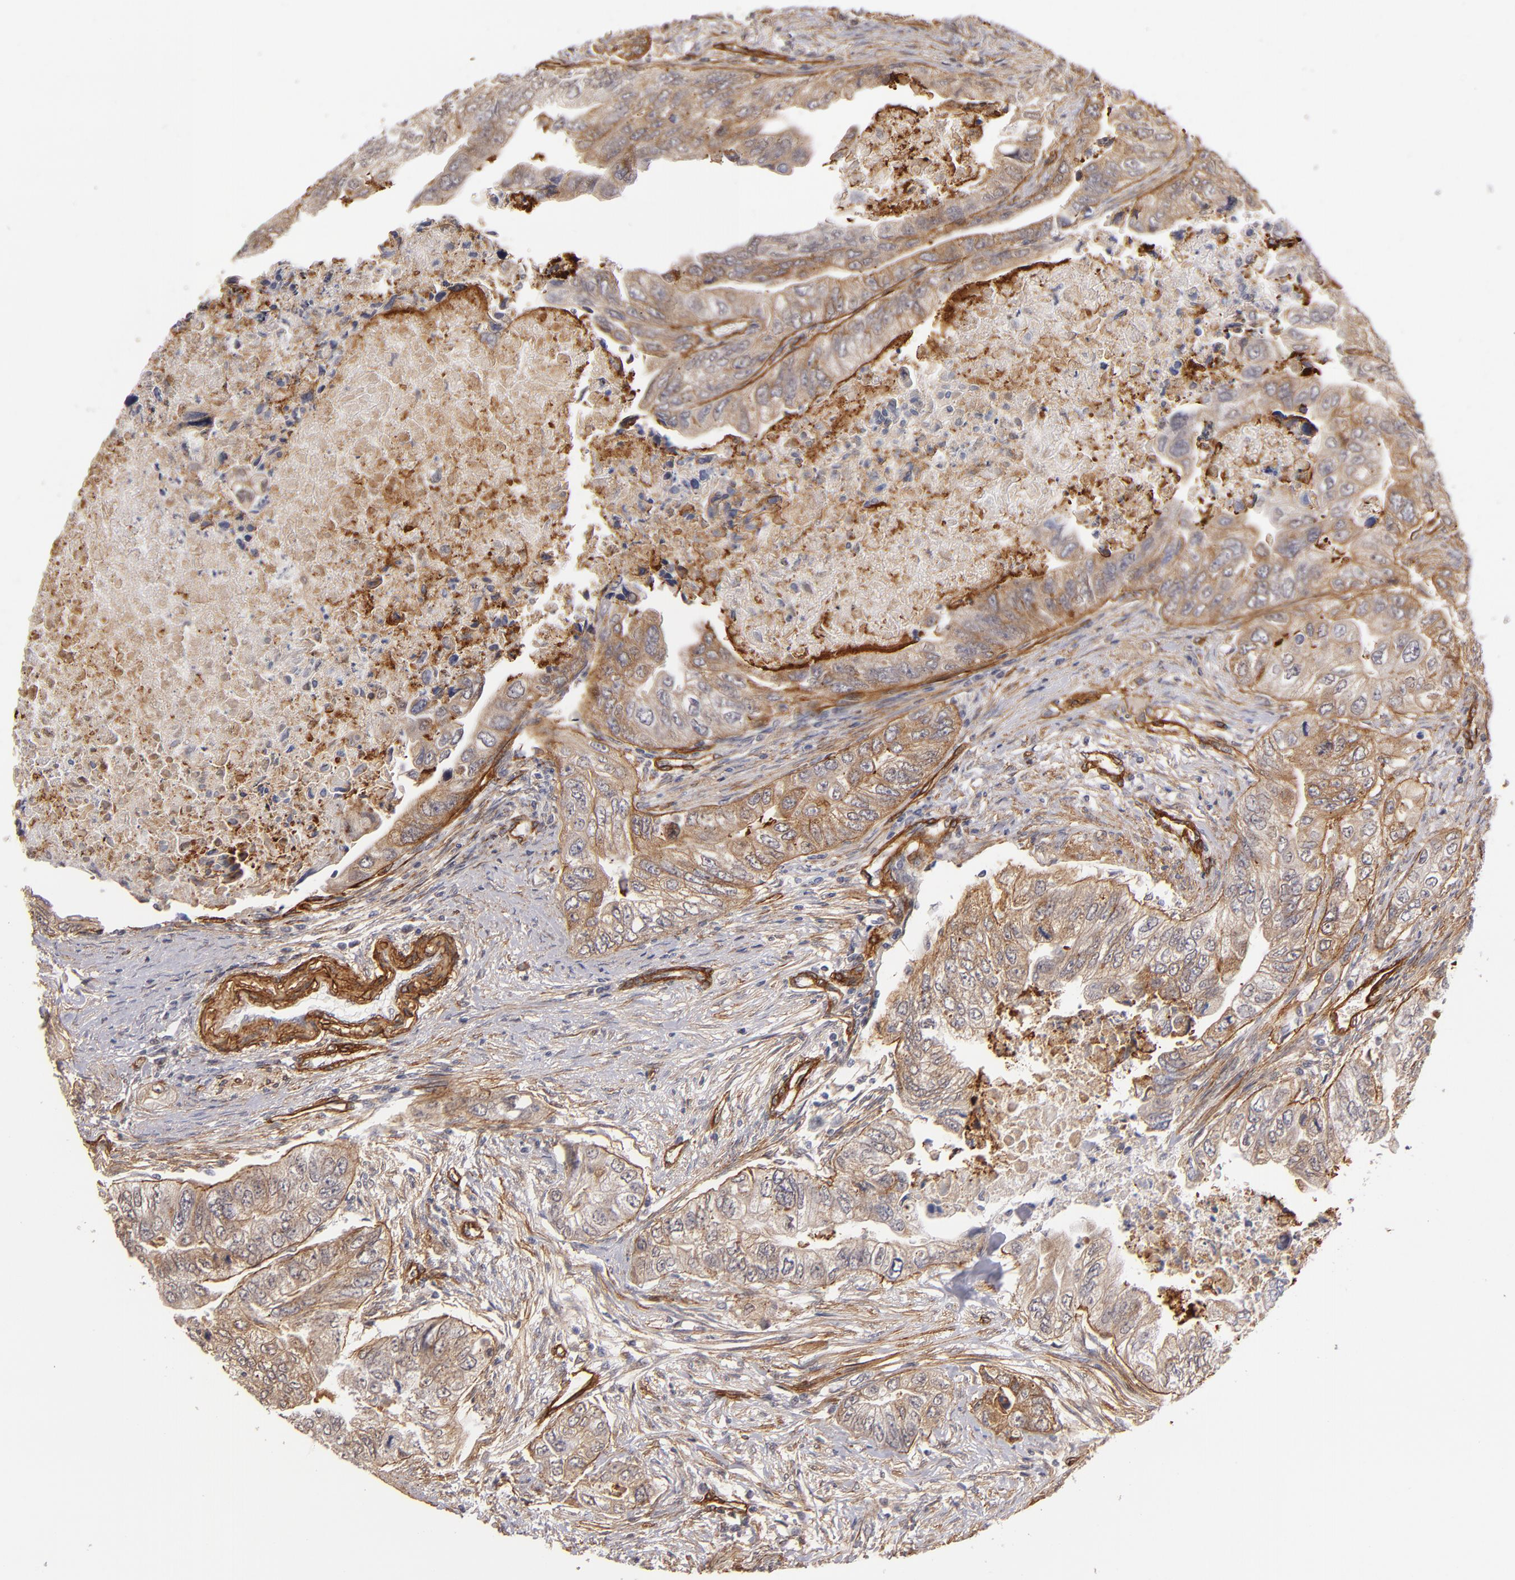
{"staining": {"intensity": "moderate", "quantity": ">75%", "location": "cytoplasmic/membranous"}, "tissue": "colorectal cancer", "cell_type": "Tumor cells", "image_type": "cancer", "snomed": [{"axis": "morphology", "description": "Adenocarcinoma, NOS"}, {"axis": "topography", "description": "Colon"}], "caption": "Colorectal cancer stained with a protein marker demonstrates moderate staining in tumor cells.", "gene": "LAMC1", "patient": {"sex": "female", "age": 11}}